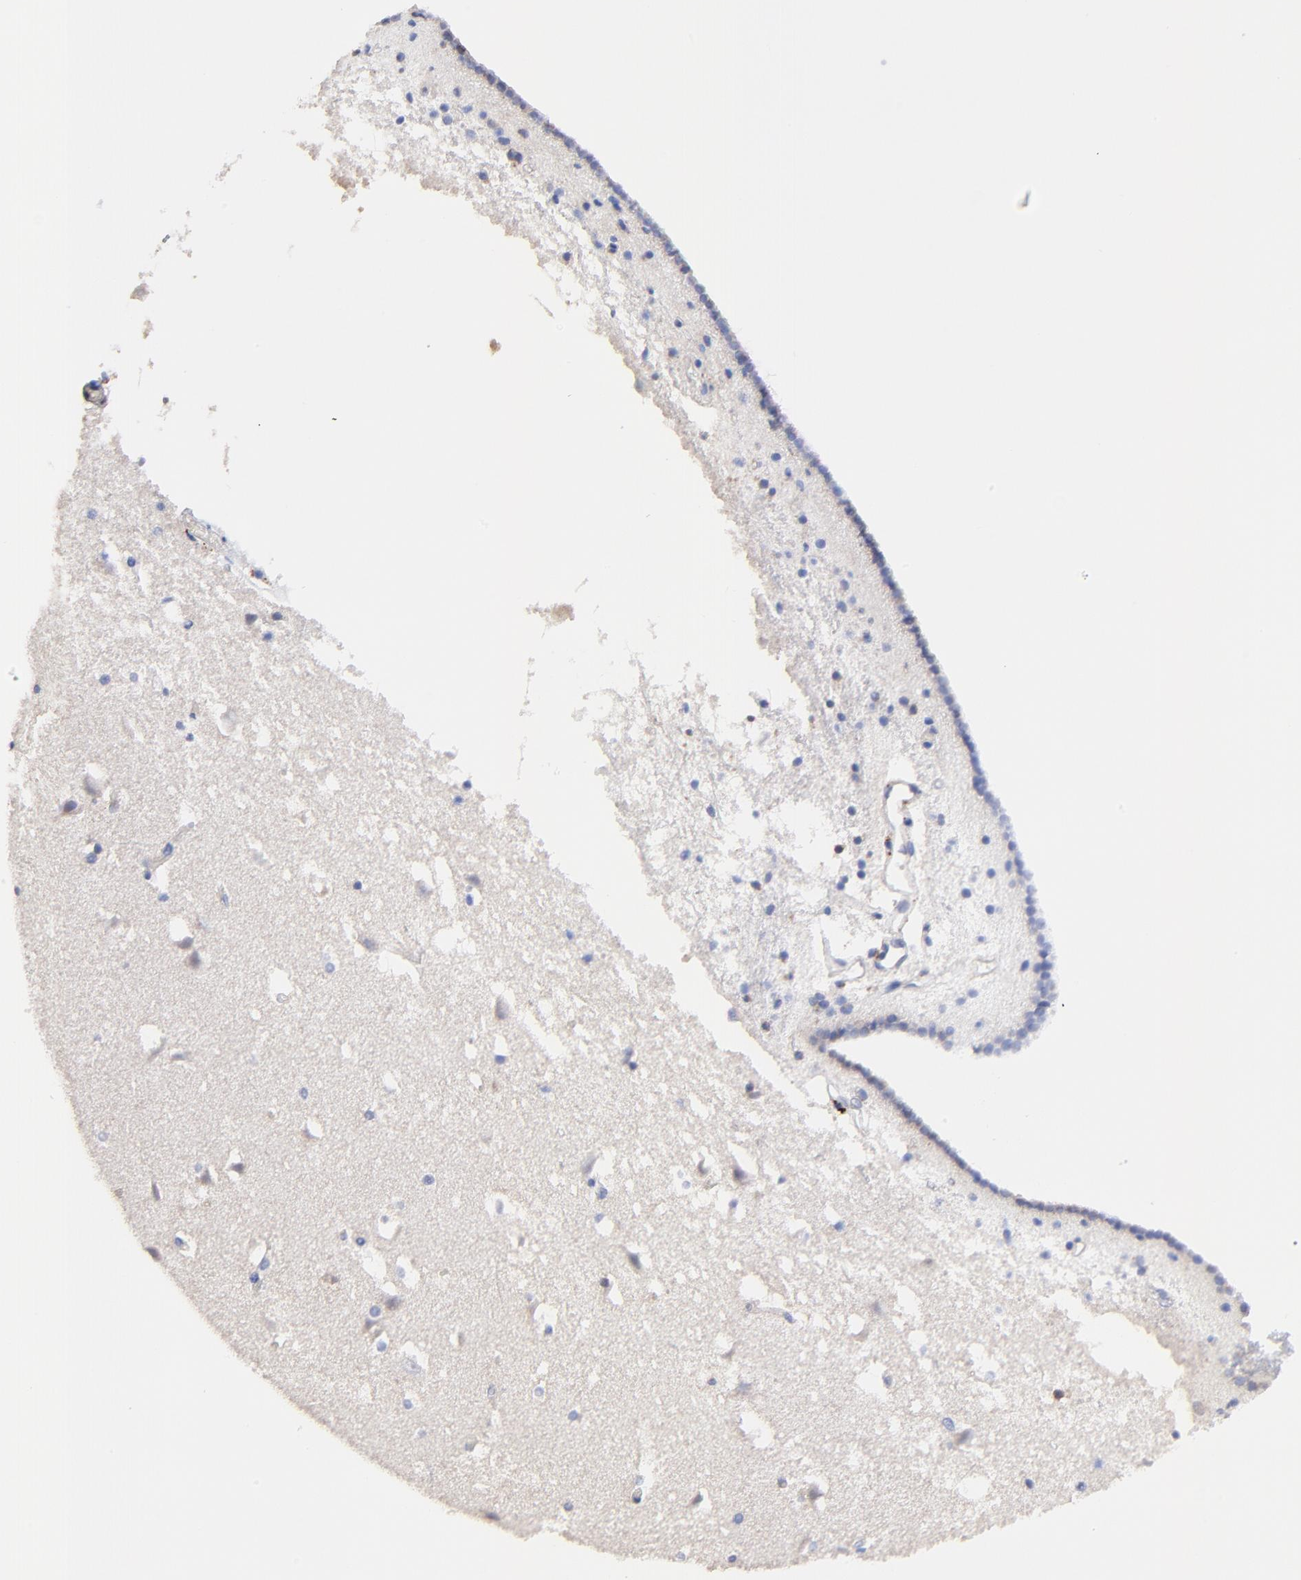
{"staining": {"intensity": "weak", "quantity": "<25%", "location": "cytoplasmic/membranous"}, "tissue": "caudate", "cell_type": "Glial cells", "image_type": "normal", "snomed": [{"axis": "morphology", "description": "Normal tissue, NOS"}, {"axis": "topography", "description": "Lateral ventricle wall"}], "caption": "An image of caudate stained for a protein shows no brown staining in glial cells. (DAB immunohistochemistry (IHC), high magnification).", "gene": "PDE4B", "patient": {"sex": "male", "age": 45}}